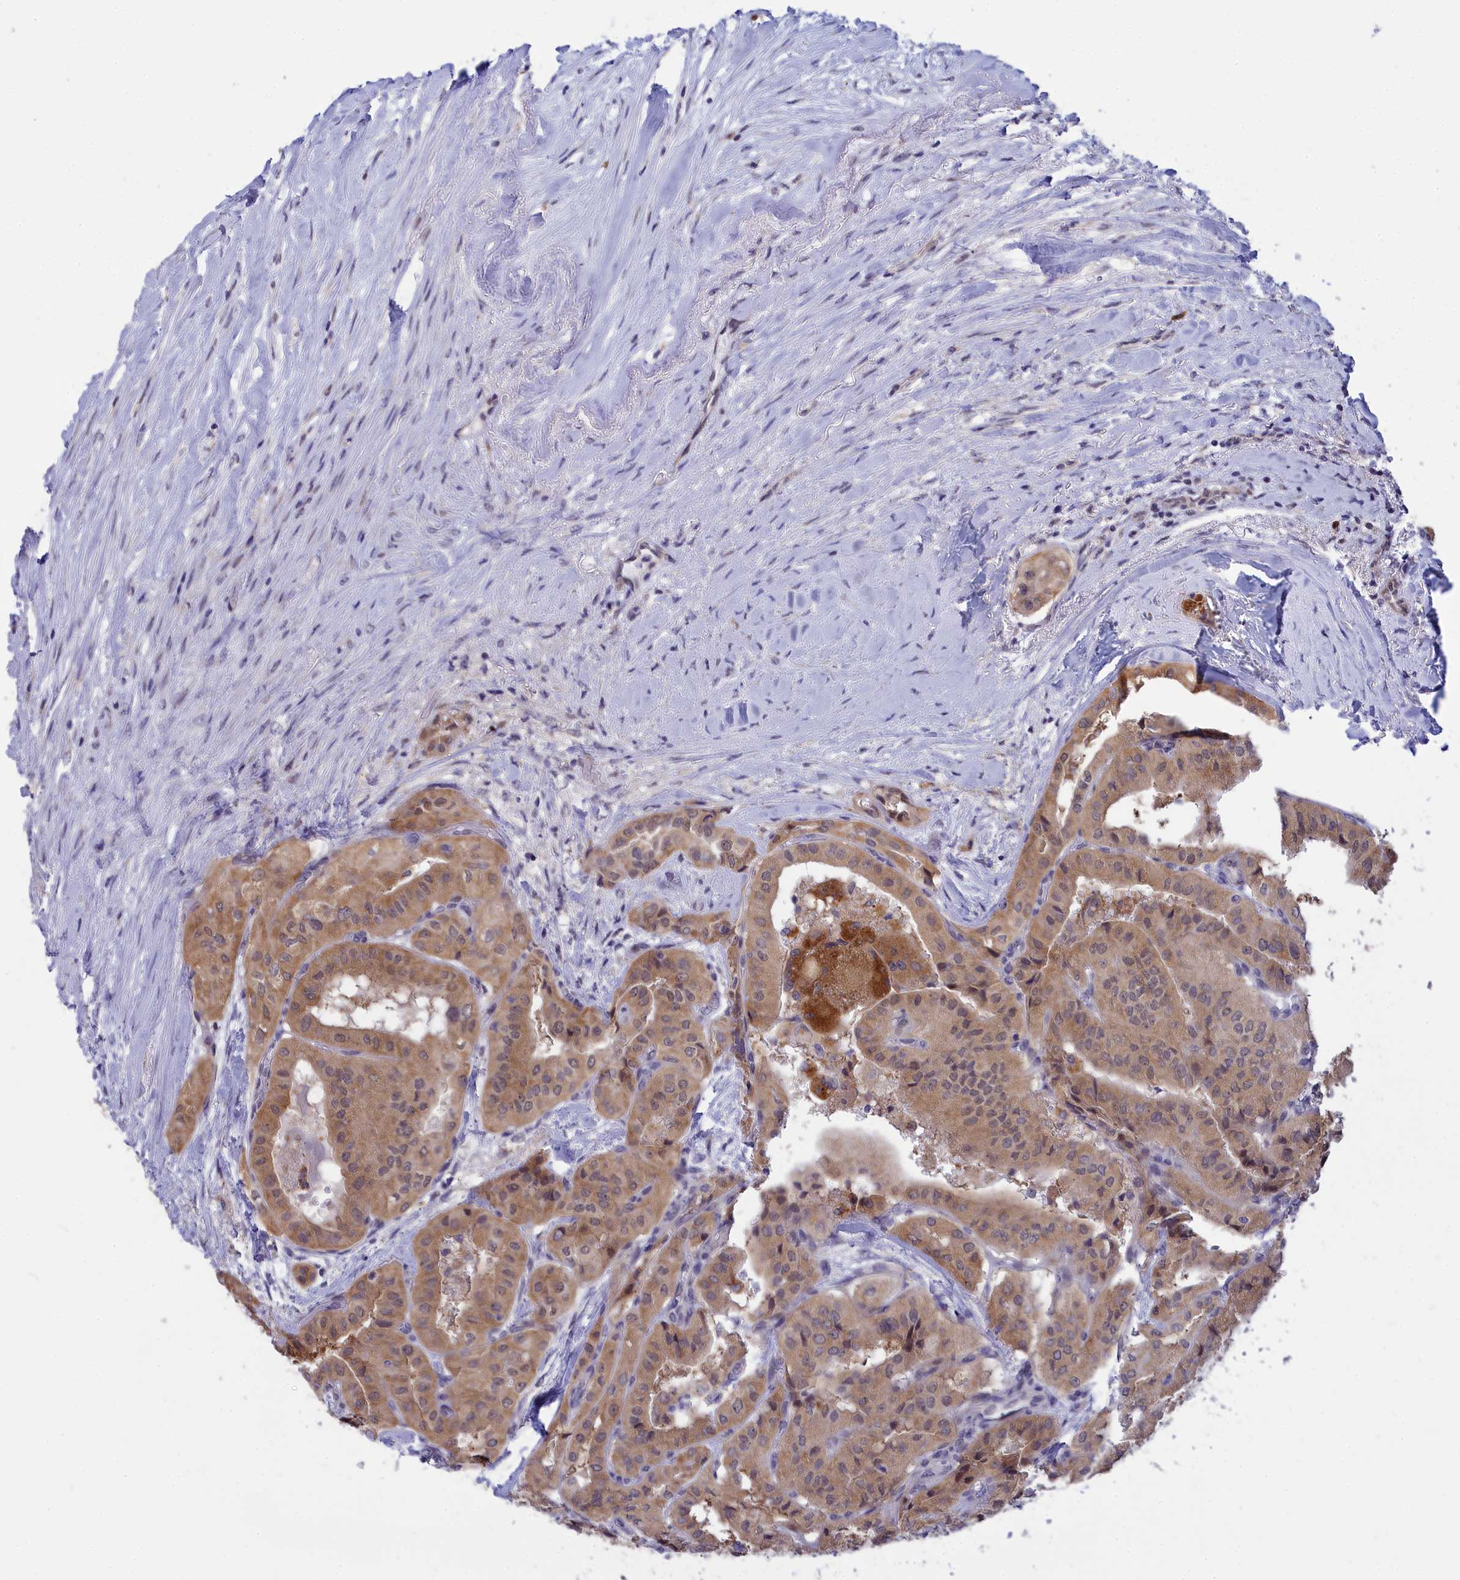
{"staining": {"intensity": "moderate", "quantity": ">75%", "location": "cytoplasmic/membranous,nuclear"}, "tissue": "thyroid cancer", "cell_type": "Tumor cells", "image_type": "cancer", "snomed": [{"axis": "morphology", "description": "Papillary adenocarcinoma, NOS"}, {"axis": "topography", "description": "Thyroid gland"}], "caption": "Thyroid cancer (papillary adenocarcinoma) stained for a protein displays moderate cytoplasmic/membranous and nuclear positivity in tumor cells. The protein is shown in brown color, while the nuclei are stained blue.", "gene": "KCTD14", "patient": {"sex": "female", "age": 59}}